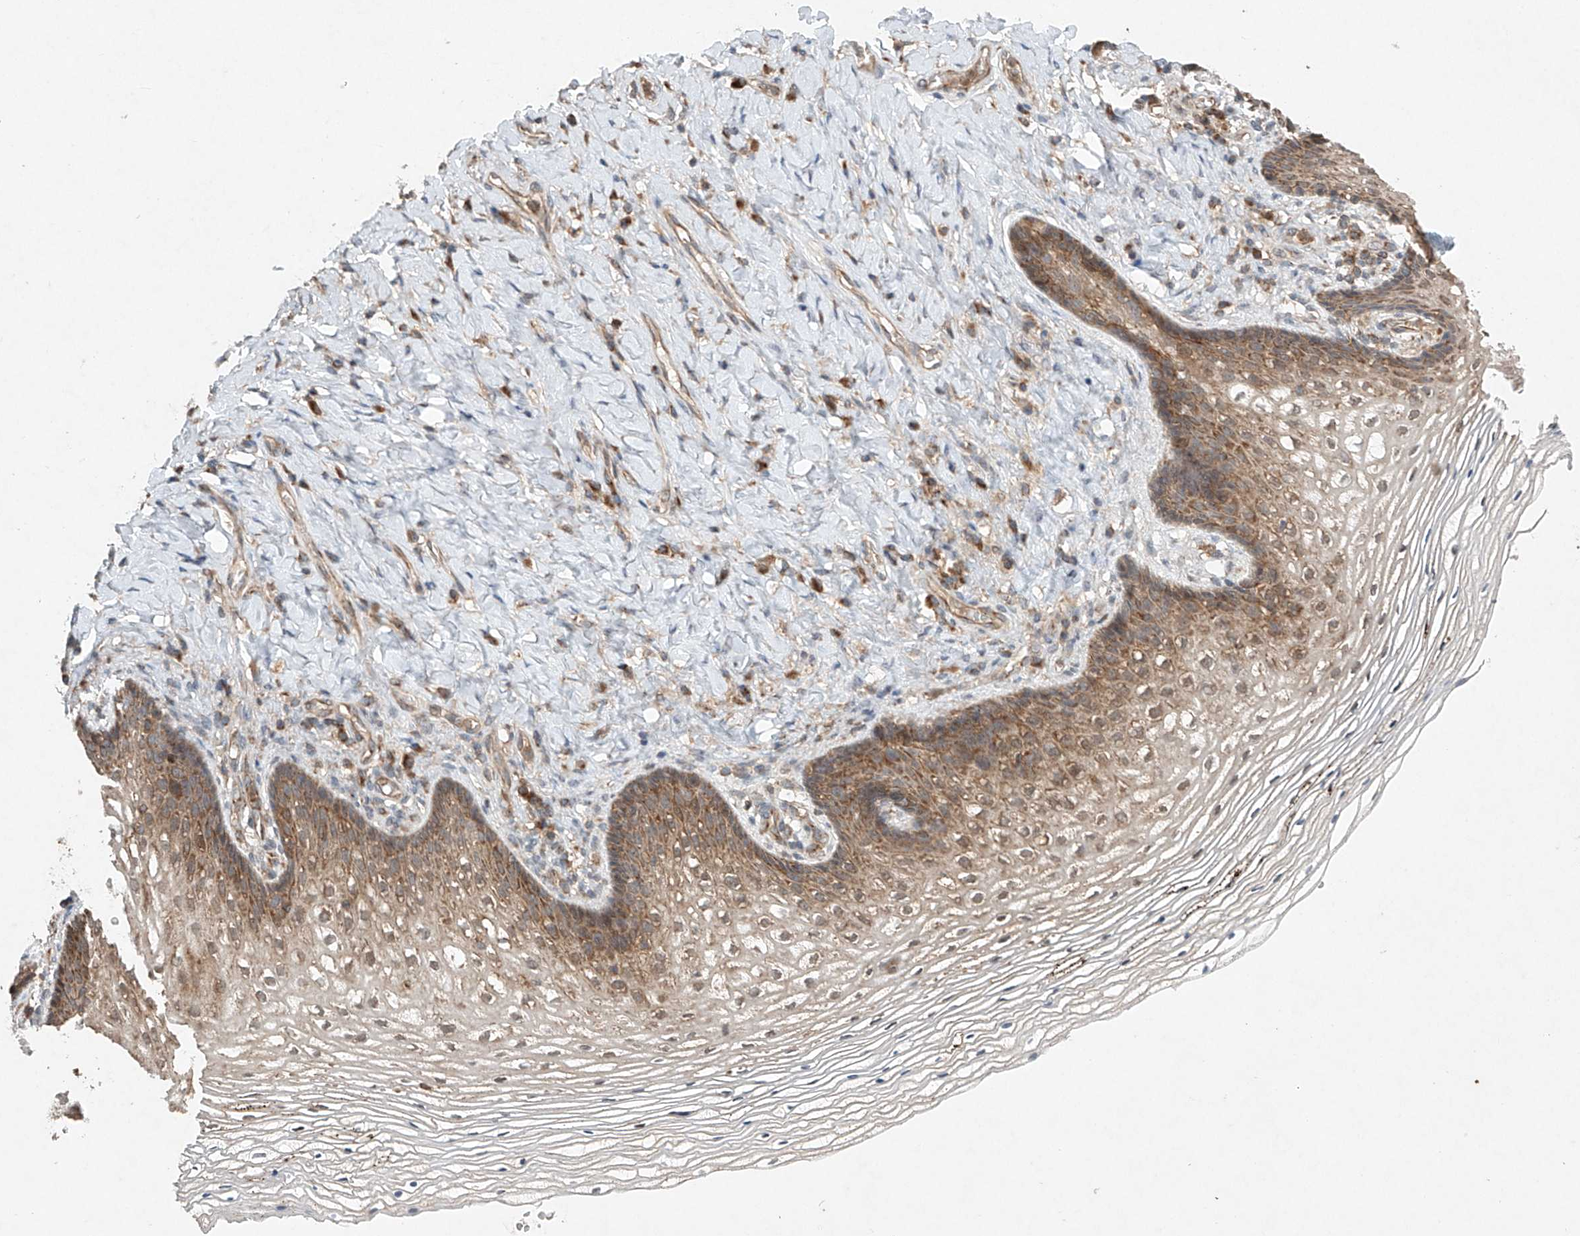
{"staining": {"intensity": "weak", "quantity": "25%-75%", "location": "cytoplasmic/membranous"}, "tissue": "vagina", "cell_type": "Squamous epithelial cells", "image_type": "normal", "snomed": [{"axis": "morphology", "description": "Normal tissue, NOS"}, {"axis": "topography", "description": "Vagina"}], "caption": "IHC of normal human vagina reveals low levels of weak cytoplasmic/membranous staining in approximately 25%-75% of squamous epithelial cells.", "gene": "DCAF11", "patient": {"sex": "female", "age": 60}}